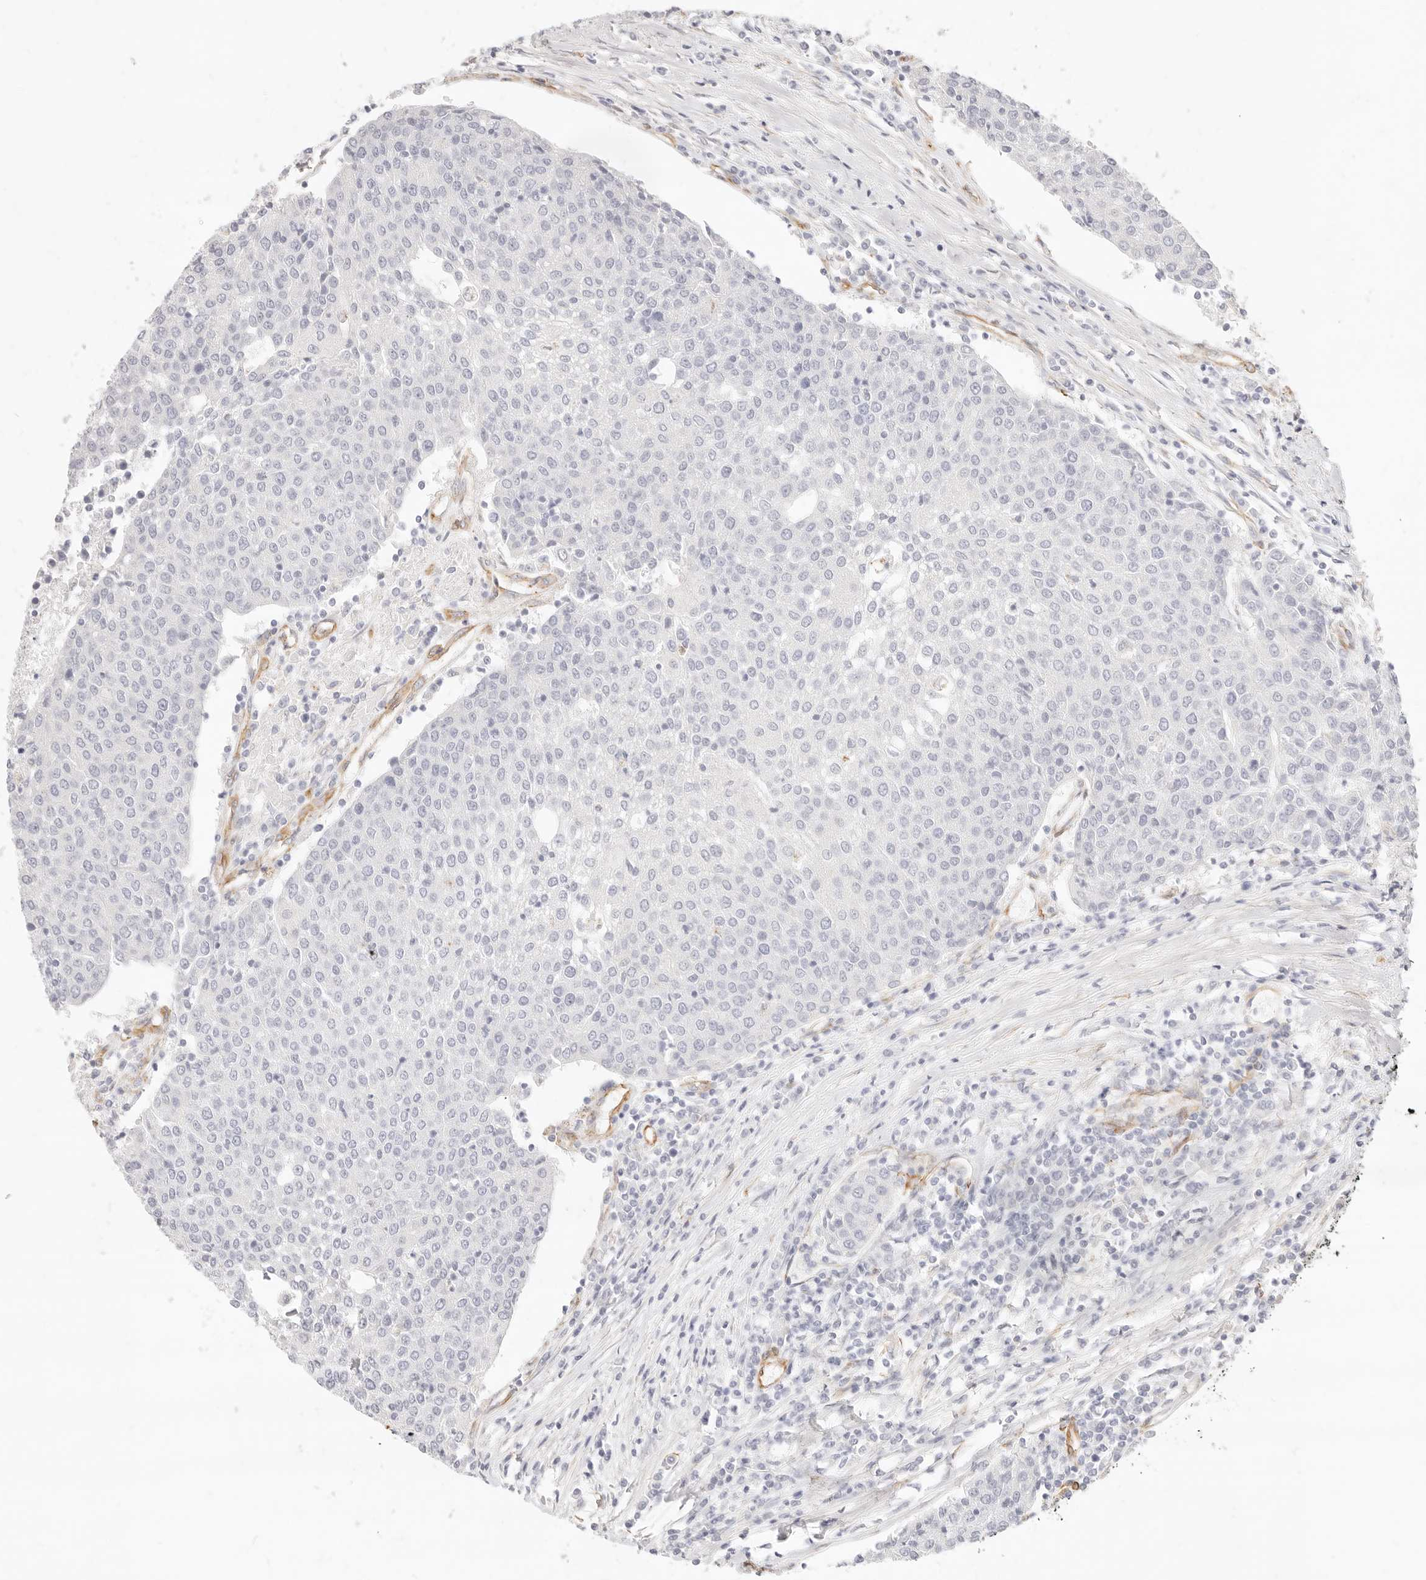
{"staining": {"intensity": "negative", "quantity": "none", "location": "none"}, "tissue": "urothelial cancer", "cell_type": "Tumor cells", "image_type": "cancer", "snomed": [{"axis": "morphology", "description": "Urothelial carcinoma, High grade"}, {"axis": "topography", "description": "Urinary bladder"}], "caption": "High power microscopy micrograph of an IHC histopathology image of urothelial cancer, revealing no significant staining in tumor cells.", "gene": "NUS1", "patient": {"sex": "female", "age": 85}}